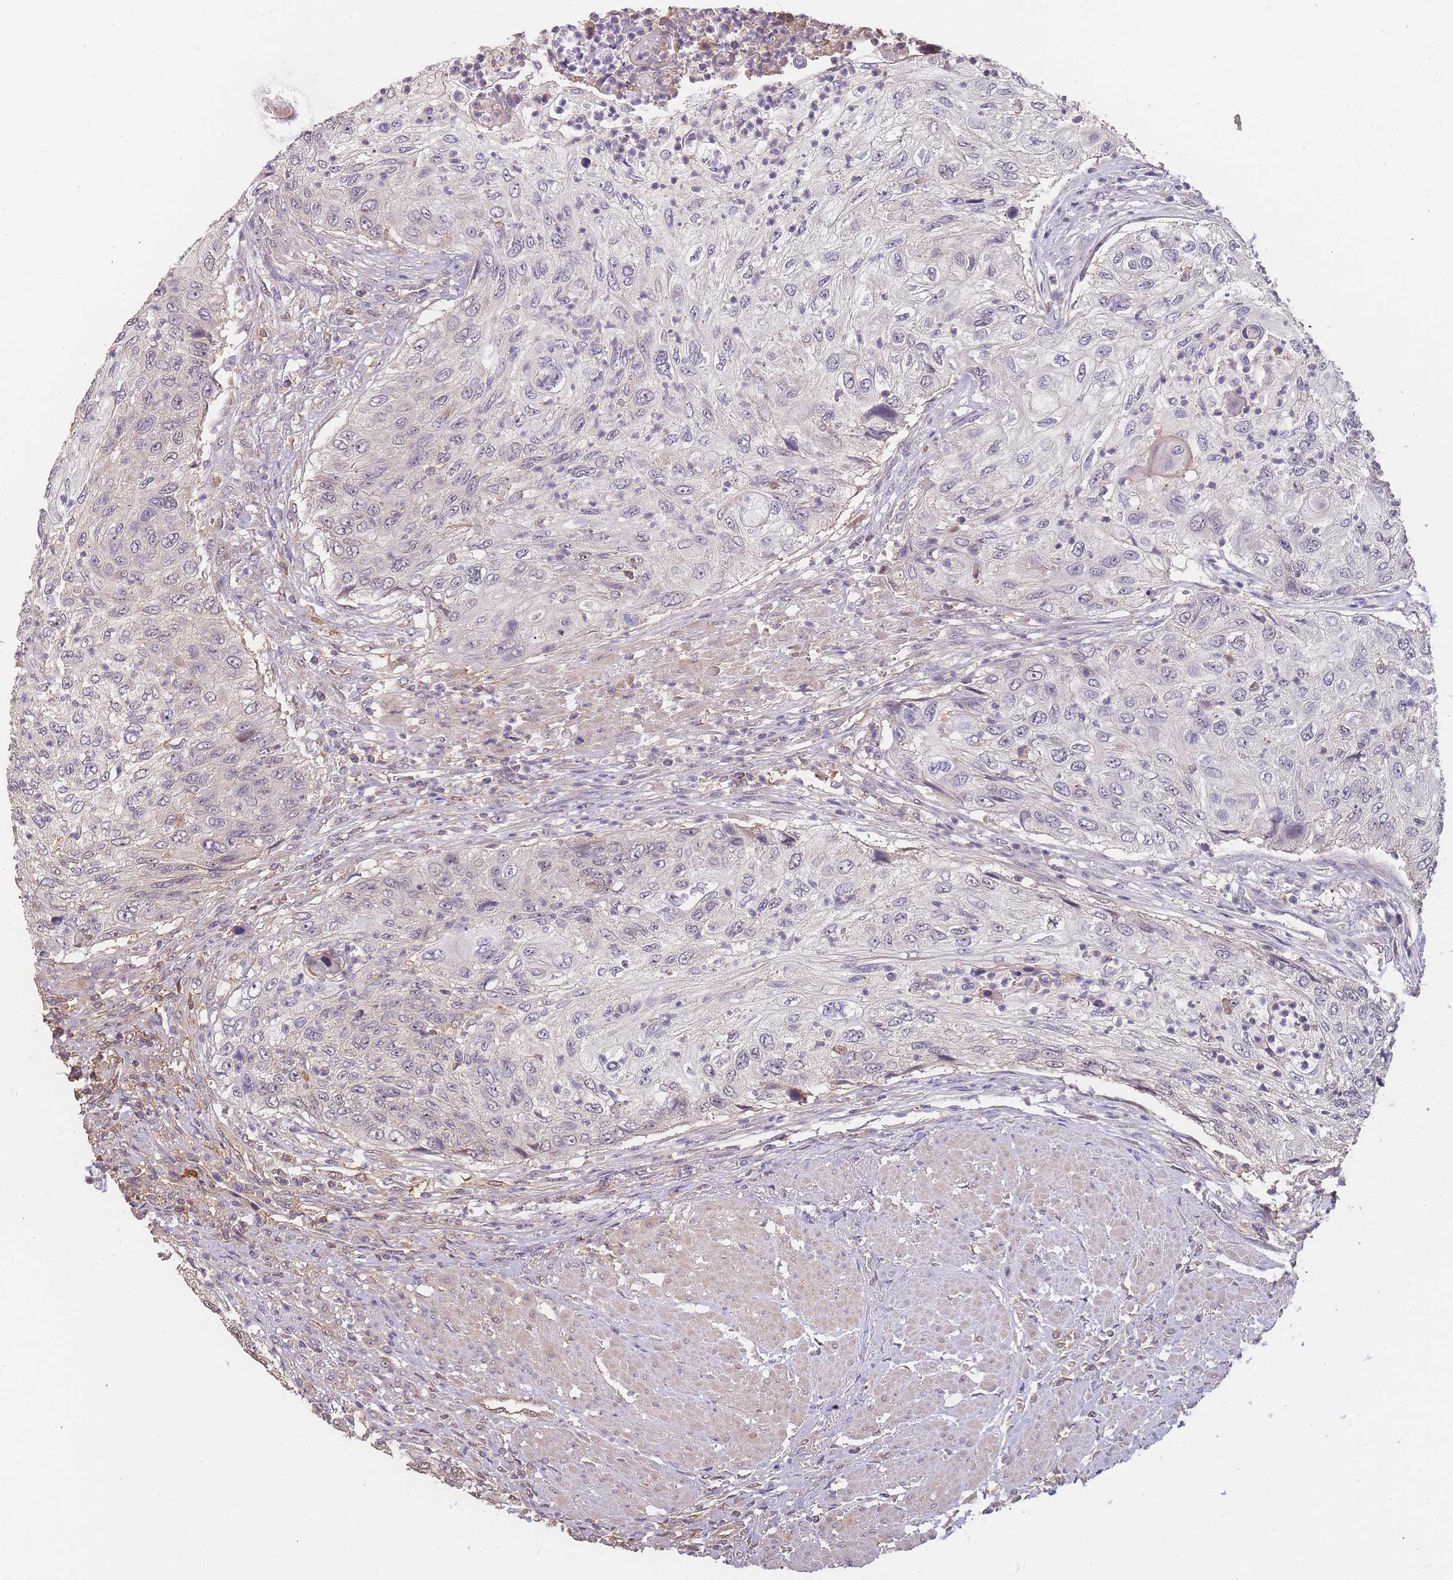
{"staining": {"intensity": "negative", "quantity": "none", "location": "none"}, "tissue": "urothelial cancer", "cell_type": "Tumor cells", "image_type": "cancer", "snomed": [{"axis": "morphology", "description": "Urothelial carcinoma, High grade"}, {"axis": "topography", "description": "Urinary bladder"}], "caption": "Micrograph shows no significant protein positivity in tumor cells of urothelial cancer. (Brightfield microscopy of DAB (3,3'-diaminobenzidine) immunohistochemistry at high magnification).", "gene": "CDKN2AIPNL", "patient": {"sex": "female", "age": 60}}